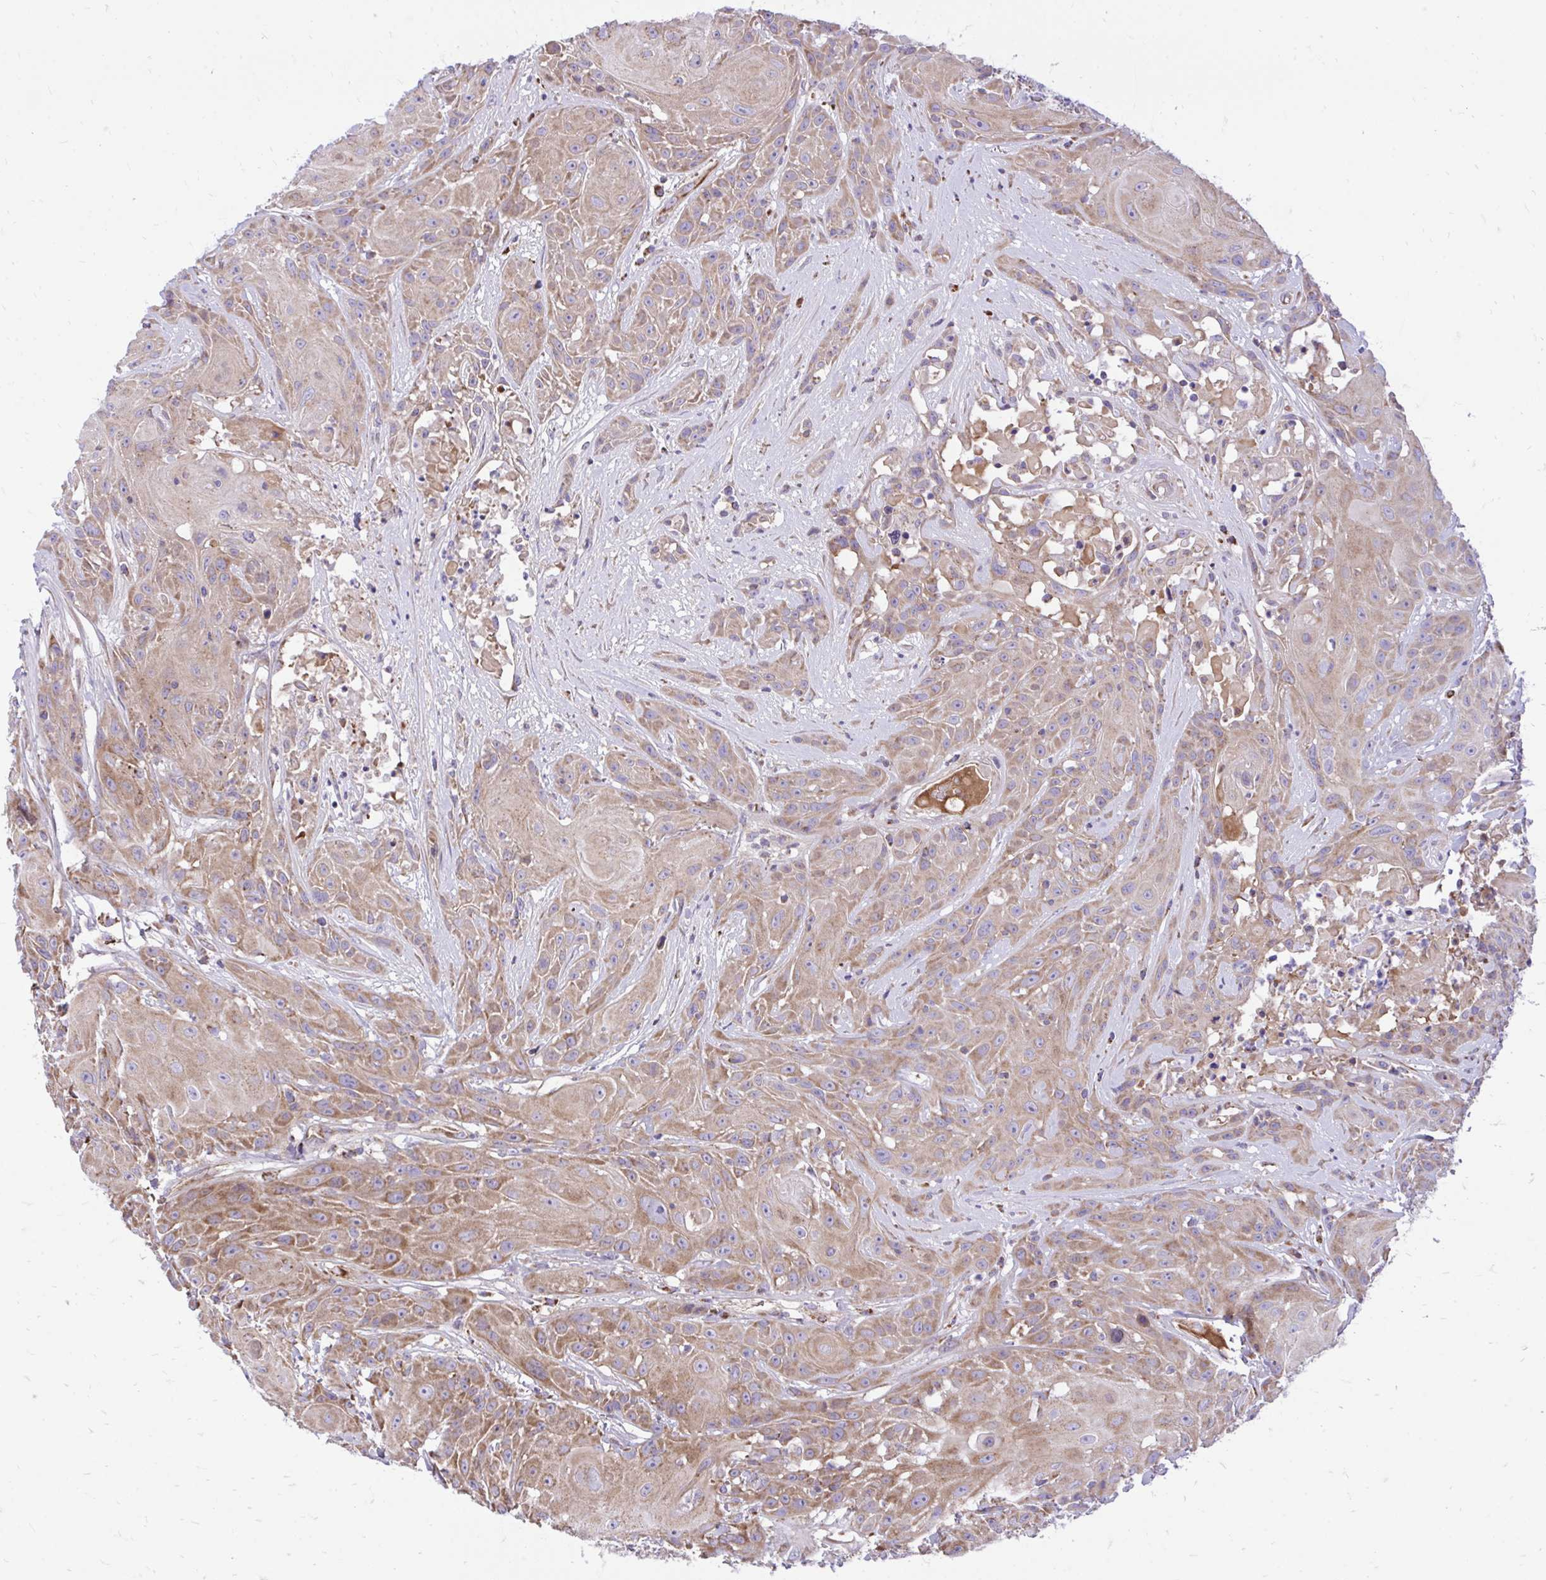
{"staining": {"intensity": "moderate", "quantity": "25%-75%", "location": "cytoplasmic/membranous"}, "tissue": "head and neck cancer", "cell_type": "Tumor cells", "image_type": "cancer", "snomed": [{"axis": "morphology", "description": "Squamous cell carcinoma, NOS"}, {"axis": "topography", "description": "Skin"}, {"axis": "topography", "description": "Head-Neck"}], "caption": "Squamous cell carcinoma (head and neck) stained with a brown dye shows moderate cytoplasmic/membranous positive staining in about 25%-75% of tumor cells.", "gene": "ATP13A2", "patient": {"sex": "male", "age": 80}}